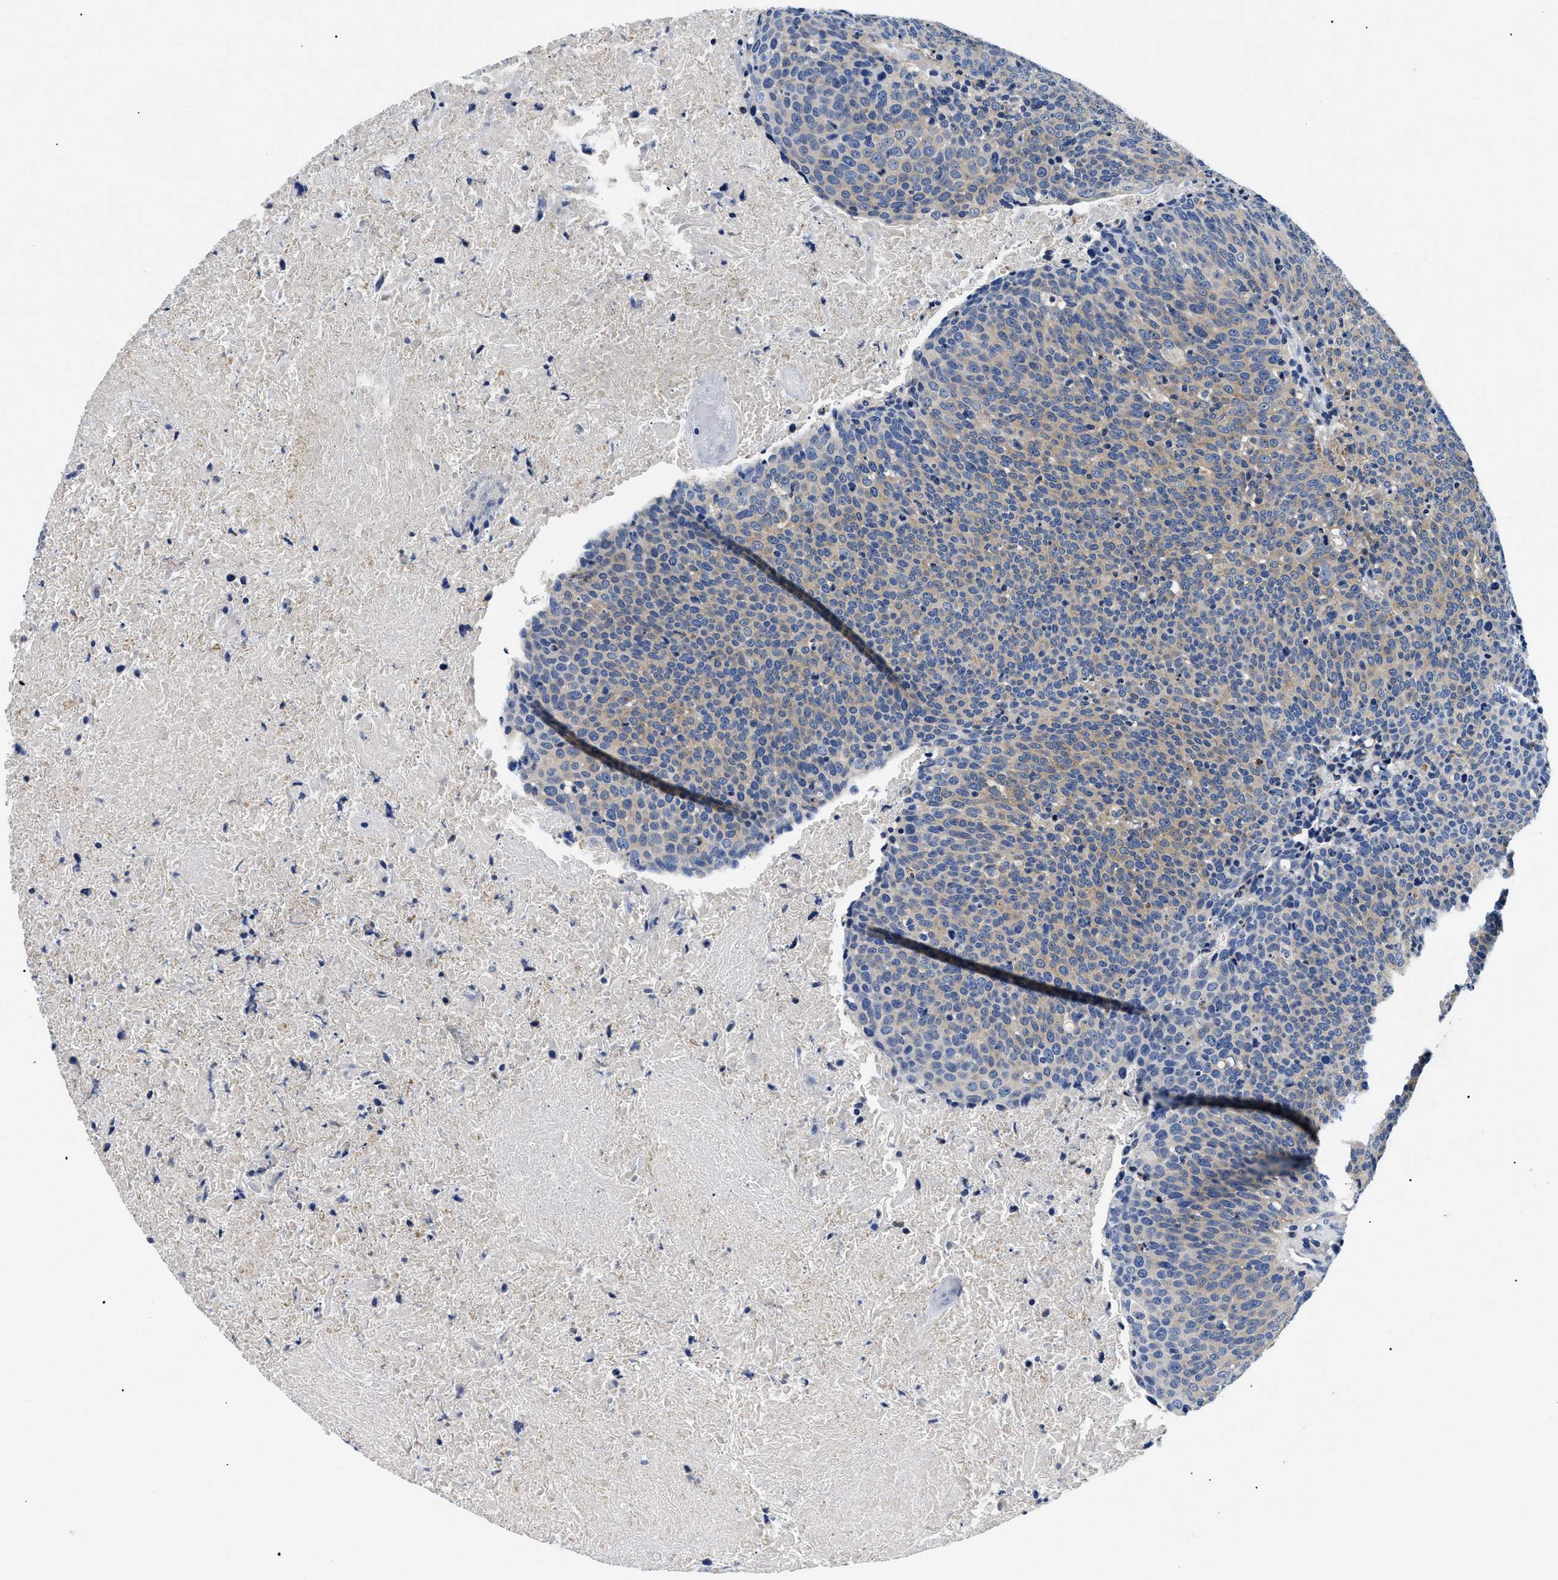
{"staining": {"intensity": "weak", "quantity": "<25%", "location": "cytoplasmic/membranous"}, "tissue": "head and neck cancer", "cell_type": "Tumor cells", "image_type": "cancer", "snomed": [{"axis": "morphology", "description": "Squamous cell carcinoma, NOS"}, {"axis": "morphology", "description": "Squamous cell carcinoma, metastatic, NOS"}, {"axis": "topography", "description": "Lymph node"}, {"axis": "topography", "description": "Head-Neck"}], "caption": "Tumor cells show no significant positivity in head and neck cancer (metastatic squamous cell carcinoma).", "gene": "MEA1", "patient": {"sex": "male", "age": 62}}